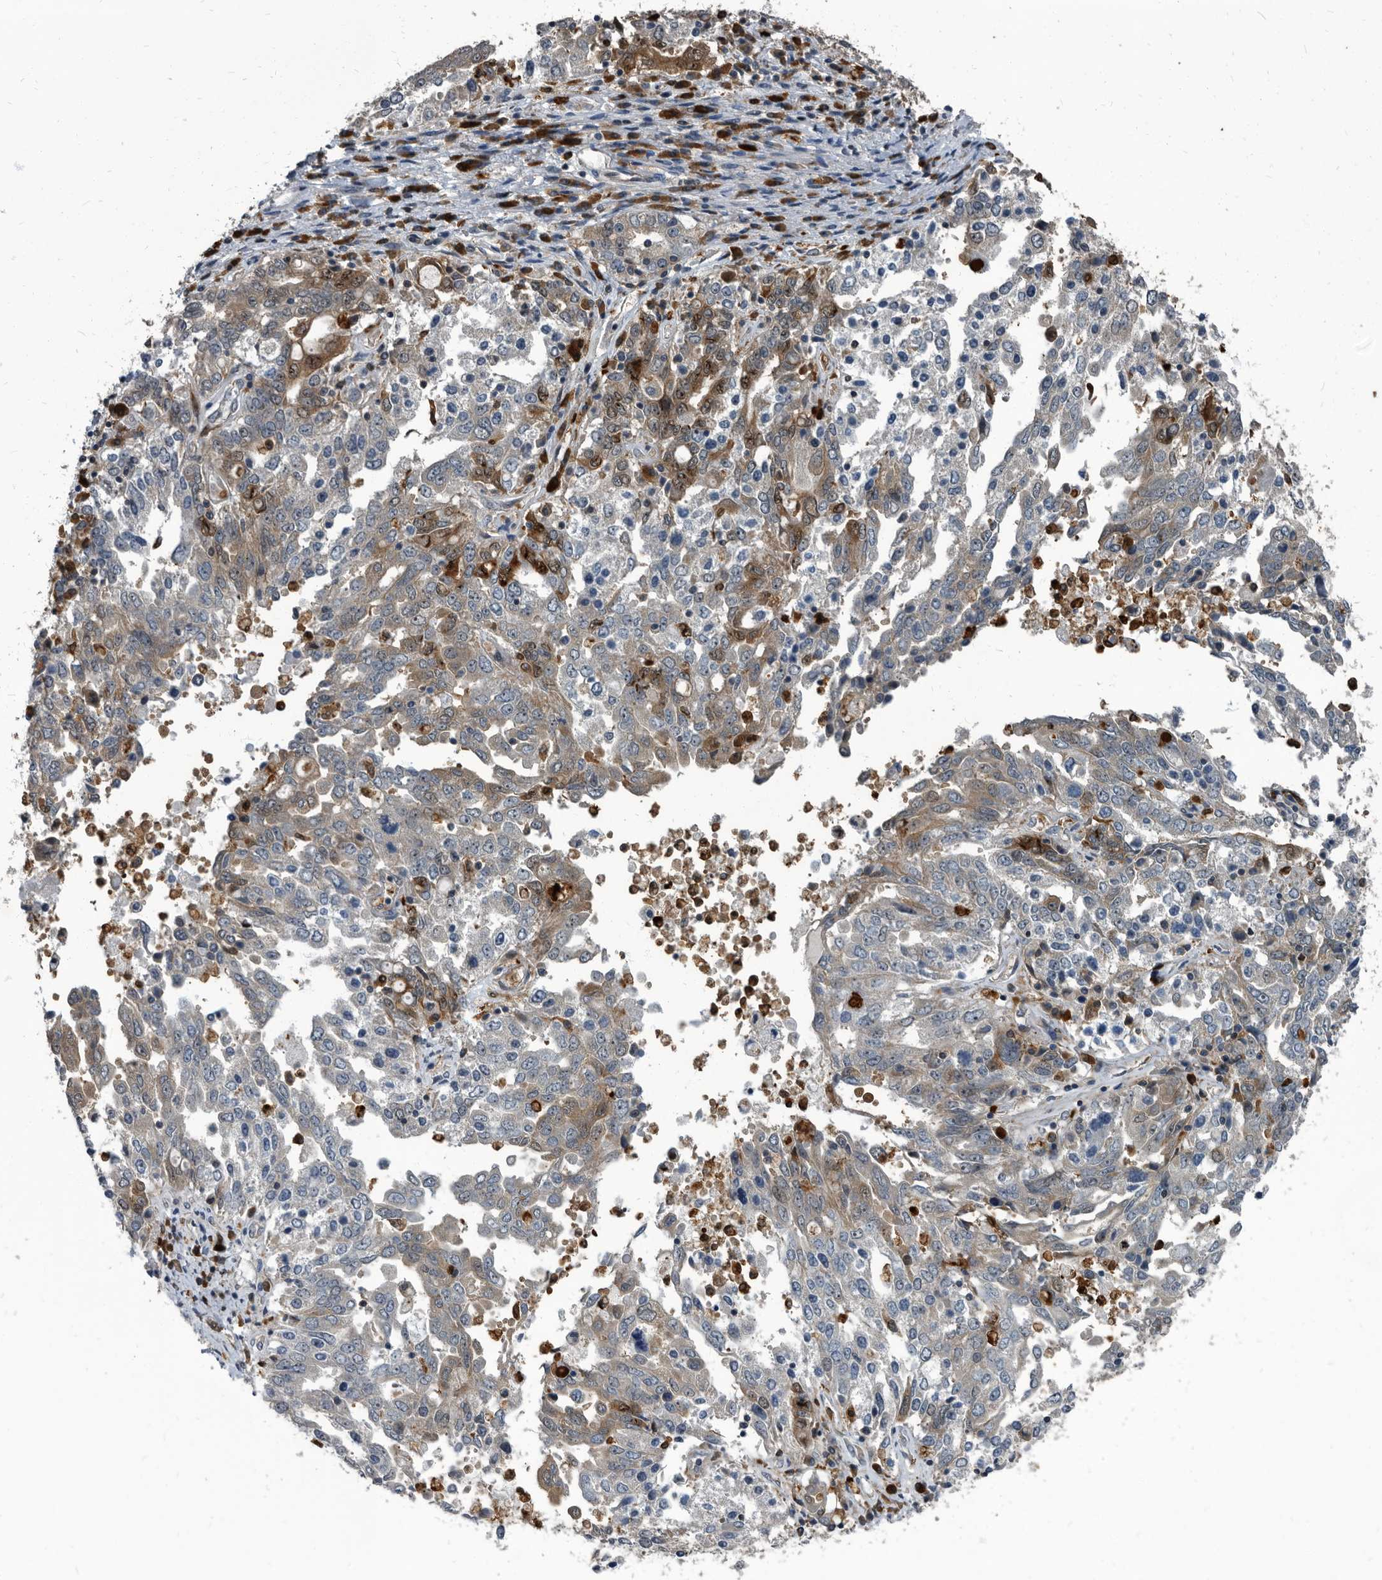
{"staining": {"intensity": "moderate", "quantity": "25%-75%", "location": "cytoplasmic/membranous"}, "tissue": "ovarian cancer", "cell_type": "Tumor cells", "image_type": "cancer", "snomed": [{"axis": "morphology", "description": "Carcinoma, endometroid"}, {"axis": "topography", "description": "Ovary"}], "caption": "Immunohistochemistry histopathology image of neoplastic tissue: ovarian cancer (endometroid carcinoma) stained using IHC exhibits medium levels of moderate protein expression localized specifically in the cytoplasmic/membranous of tumor cells, appearing as a cytoplasmic/membranous brown color.", "gene": "CDV3", "patient": {"sex": "female", "age": 62}}